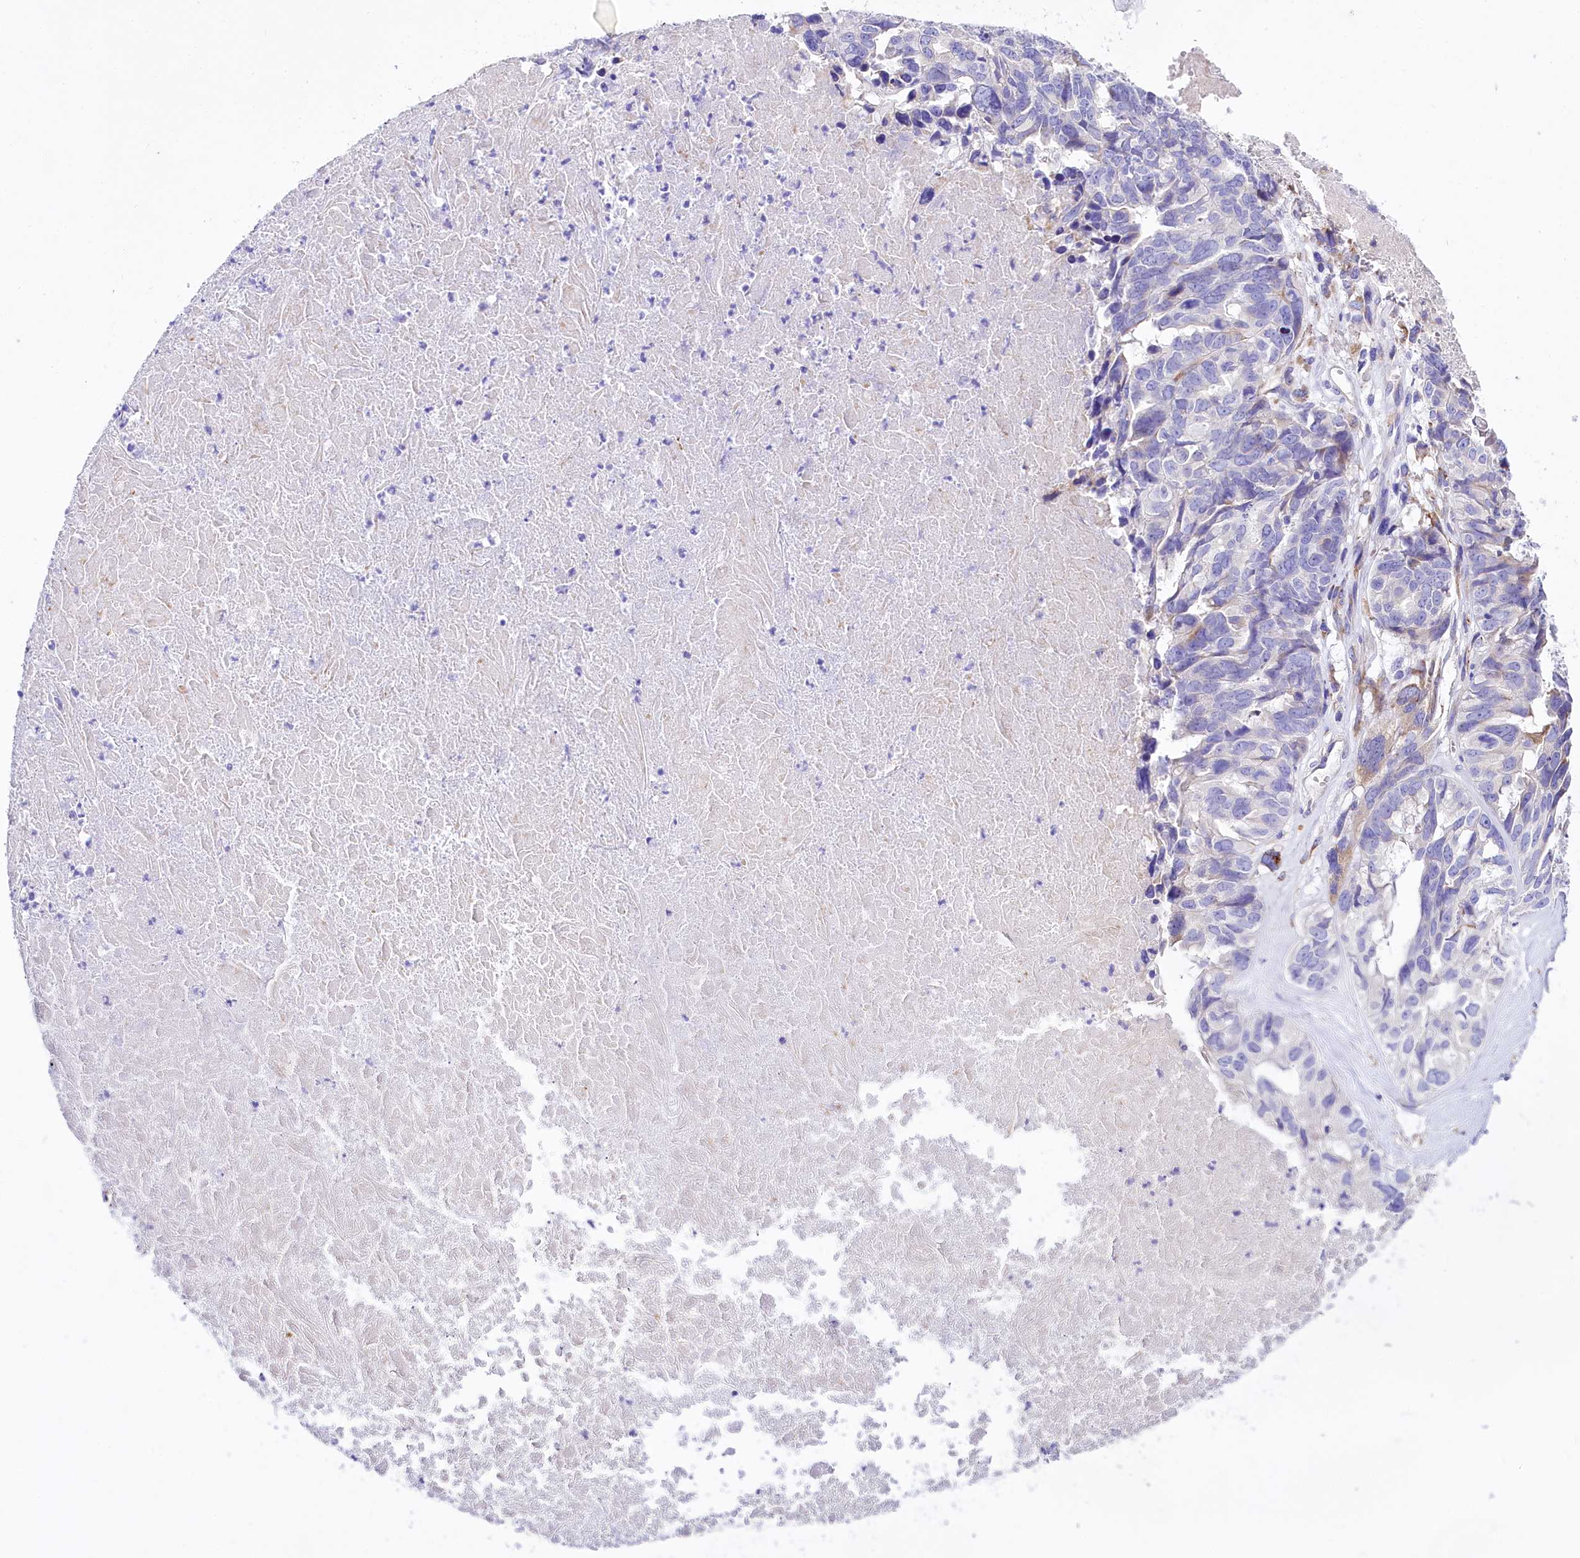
{"staining": {"intensity": "negative", "quantity": "none", "location": "none"}, "tissue": "ovarian cancer", "cell_type": "Tumor cells", "image_type": "cancer", "snomed": [{"axis": "morphology", "description": "Cystadenocarcinoma, serous, NOS"}, {"axis": "topography", "description": "Ovary"}], "caption": "Serous cystadenocarcinoma (ovarian) stained for a protein using immunohistochemistry (IHC) exhibits no staining tumor cells.", "gene": "A2ML1", "patient": {"sex": "female", "age": 79}}